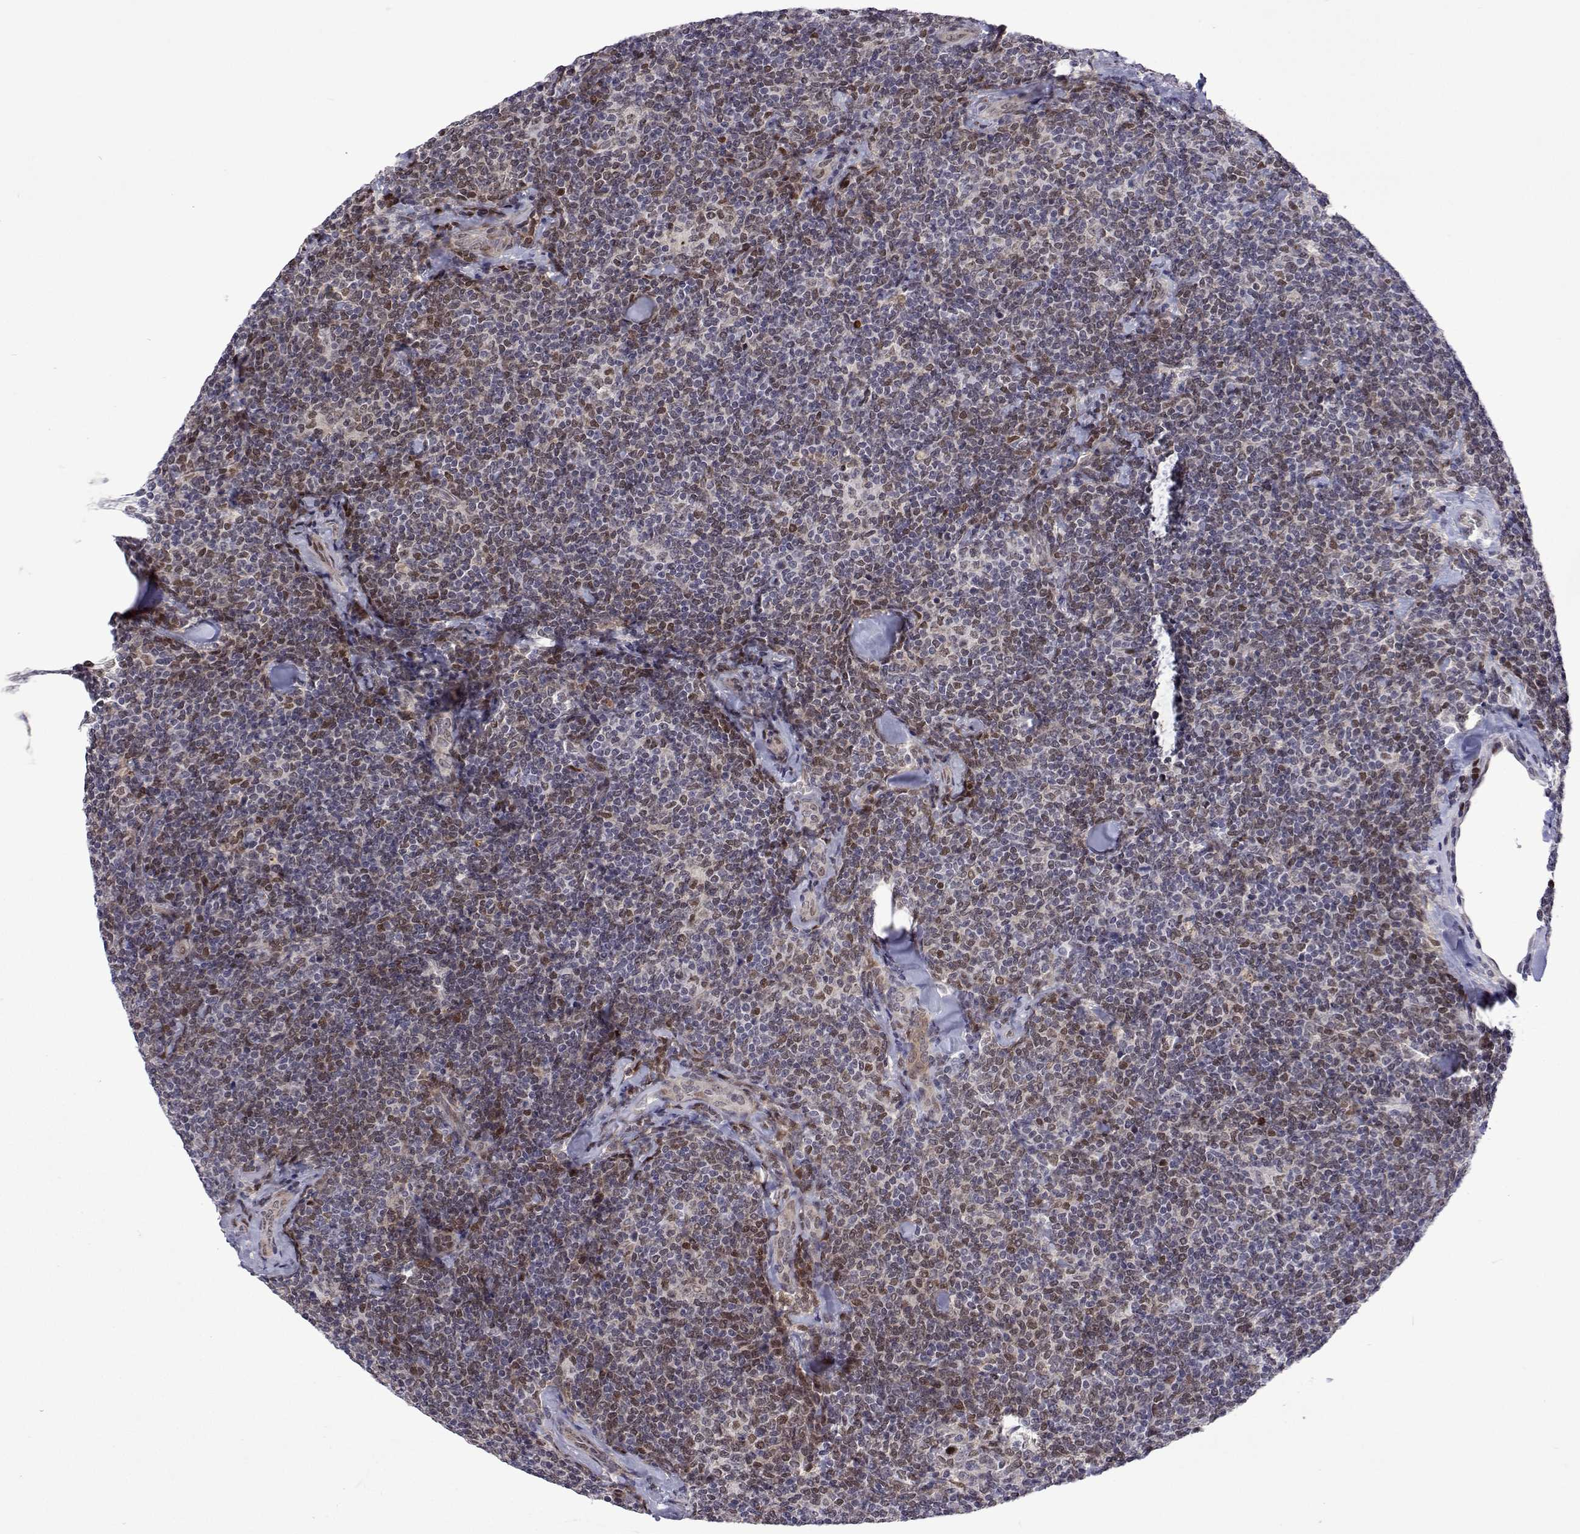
{"staining": {"intensity": "moderate", "quantity": "<25%", "location": "nuclear"}, "tissue": "lymphoma", "cell_type": "Tumor cells", "image_type": "cancer", "snomed": [{"axis": "morphology", "description": "Malignant lymphoma, non-Hodgkin's type, Low grade"}, {"axis": "topography", "description": "Lymph node"}], "caption": "Moderate nuclear protein staining is seen in about <25% of tumor cells in malignant lymphoma, non-Hodgkin's type (low-grade).", "gene": "EFCAB3", "patient": {"sex": "female", "age": 56}}